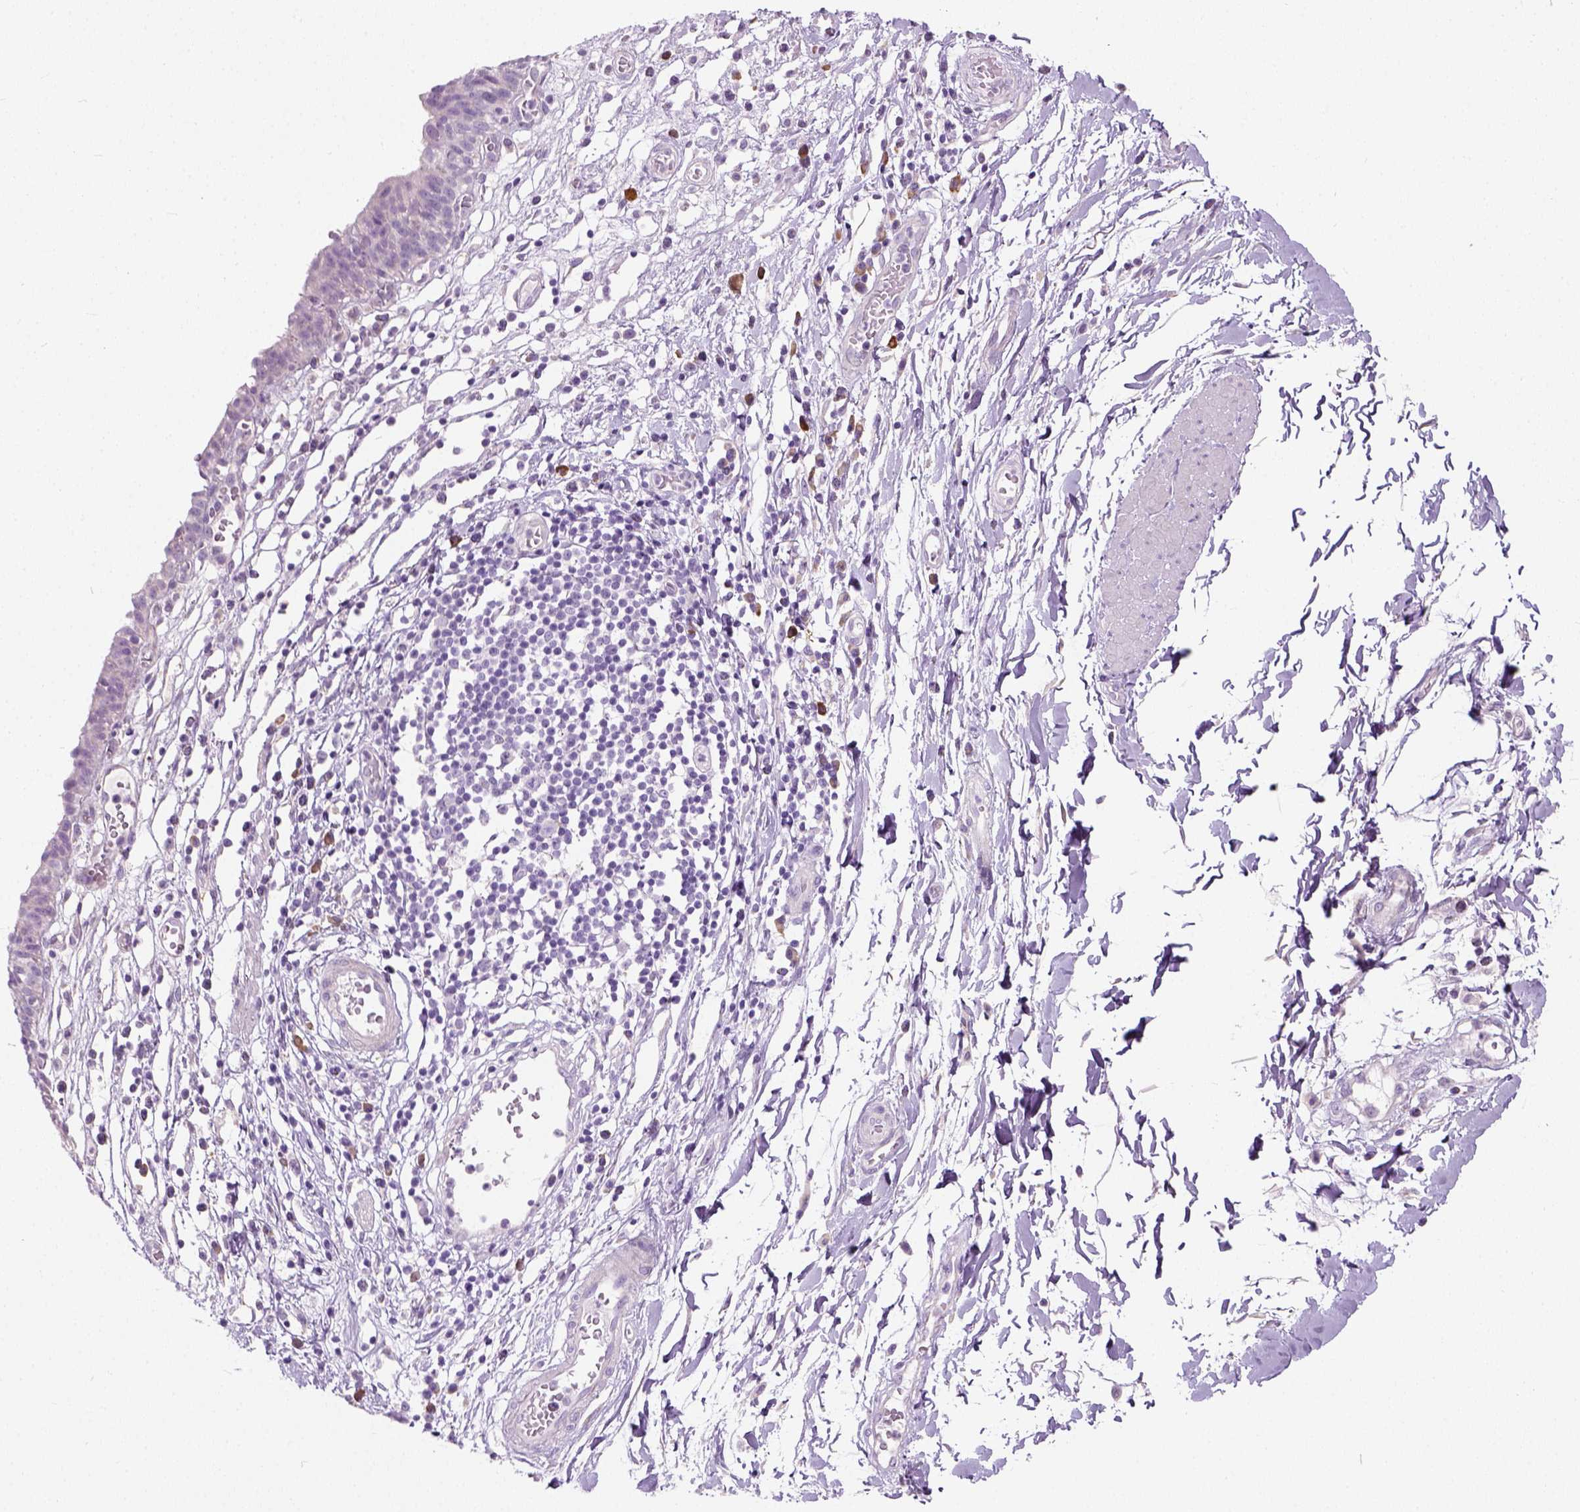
{"staining": {"intensity": "negative", "quantity": "none", "location": "none"}, "tissue": "urinary bladder", "cell_type": "Urothelial cells", "image_type": "normal", "snomed": [{"axis": "morphology", "description": "Normal tissue, NOS"}, {"axis": "topography", "description": "Urinary bladder"}], "caption": "Immunohistochemistry image of benign urinary bladder stained for a protein (brown), which demonstrates no positivity in urothelial cells.", "gene": "TRIM72", "patient": {"sex": "male", "age": 64}}